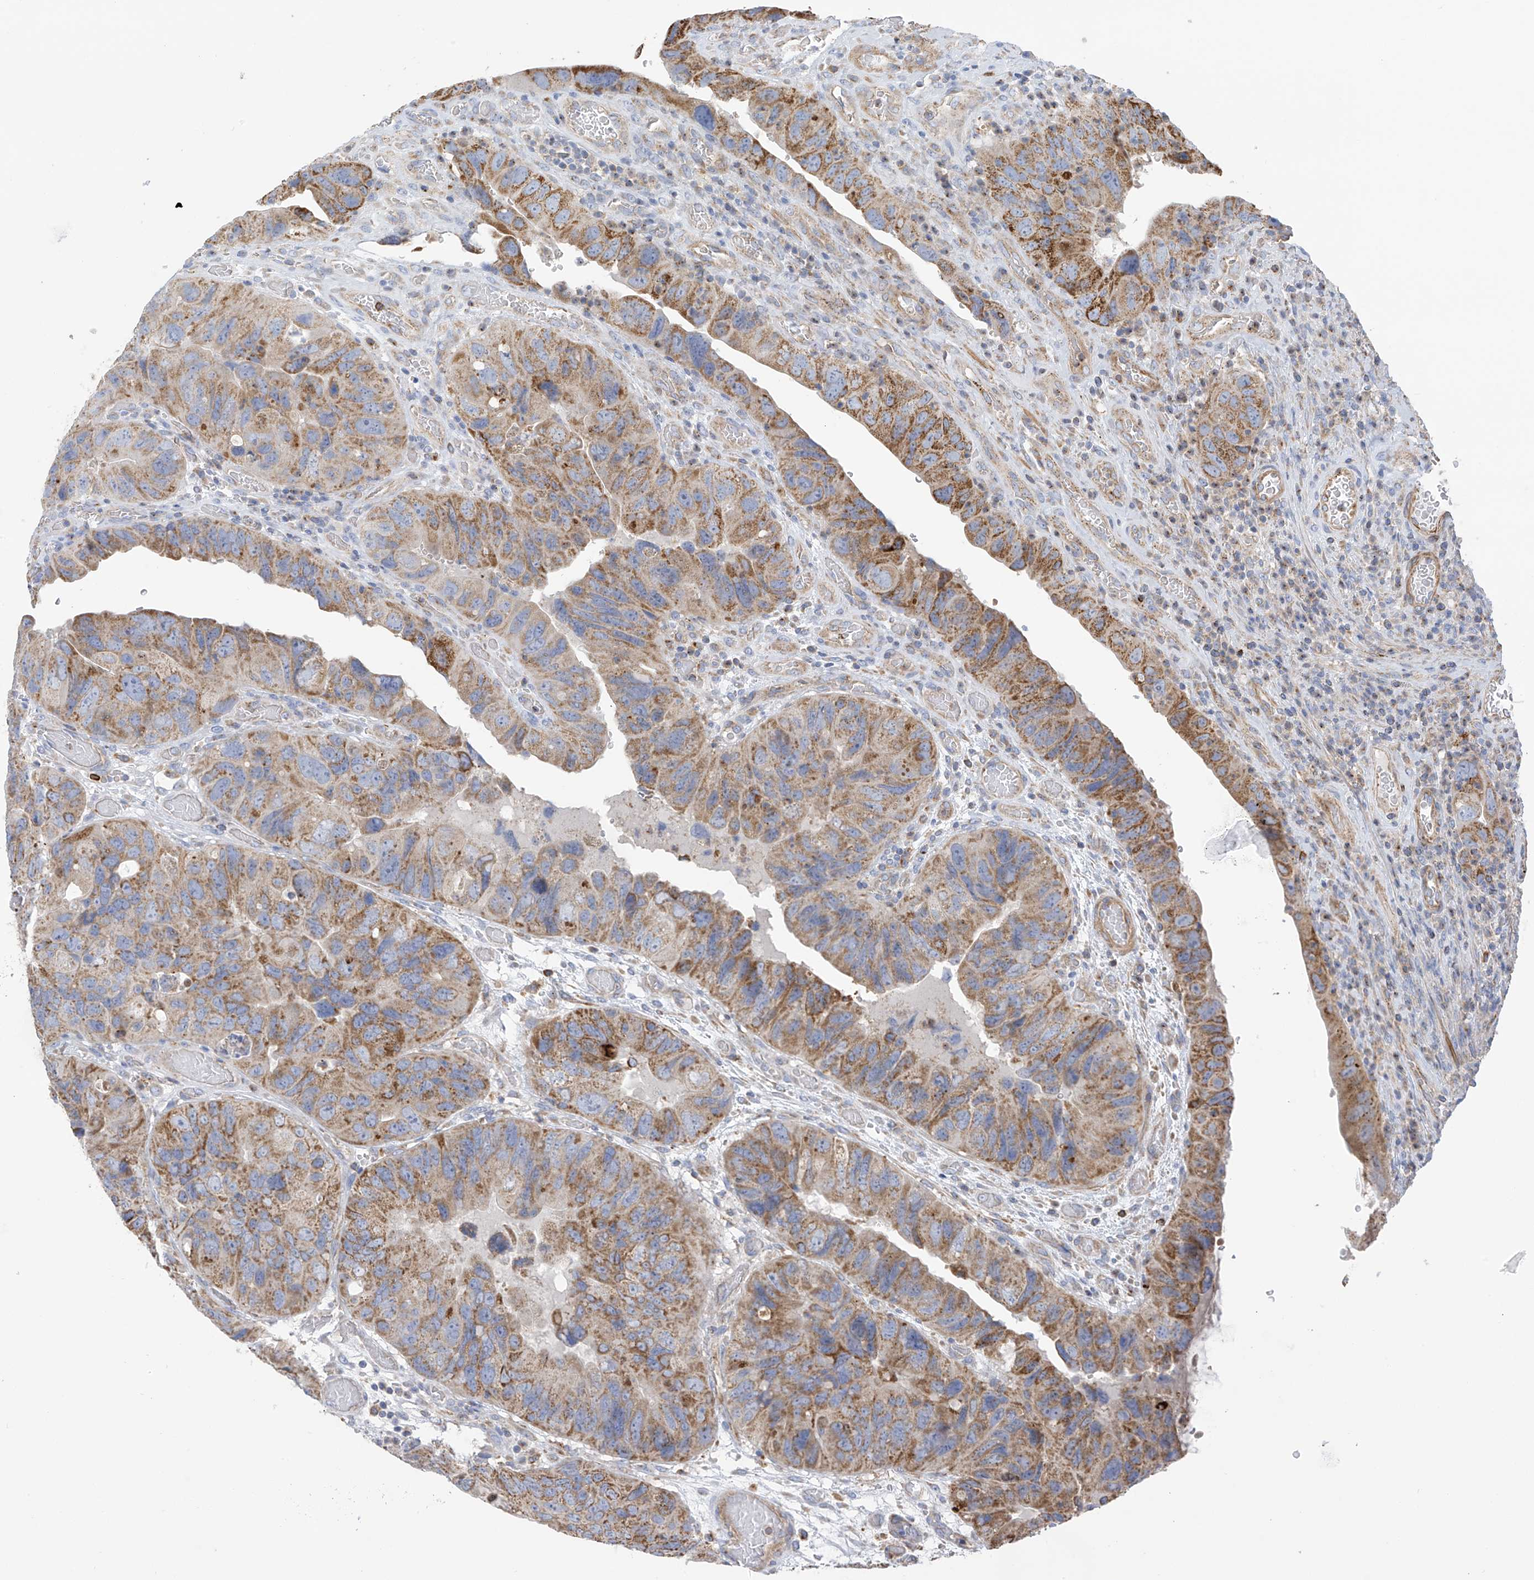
{"staining": {"intensity": "moderate", "quantity": ">75%", "location": "cytoplasmic/membranous"}, "tissue": "colorectal cancer", "cell_type": "Tumor cells", "image_type": "cancer", "snomed": [{"axis": "morphology", "description": "Adenocarcinoma, NOS"}, {"axis": "topography", "description": "Rectum"}], "caption": "About >75% of tumor cells in human colorectal cancer (adenocarcinoma) show moderate cytoplasmic/membranous protein staining as visualized by brown immunohistochemical staining.", "gene": "ITM2B", "patient": {"sex": "male", "age": 63}}